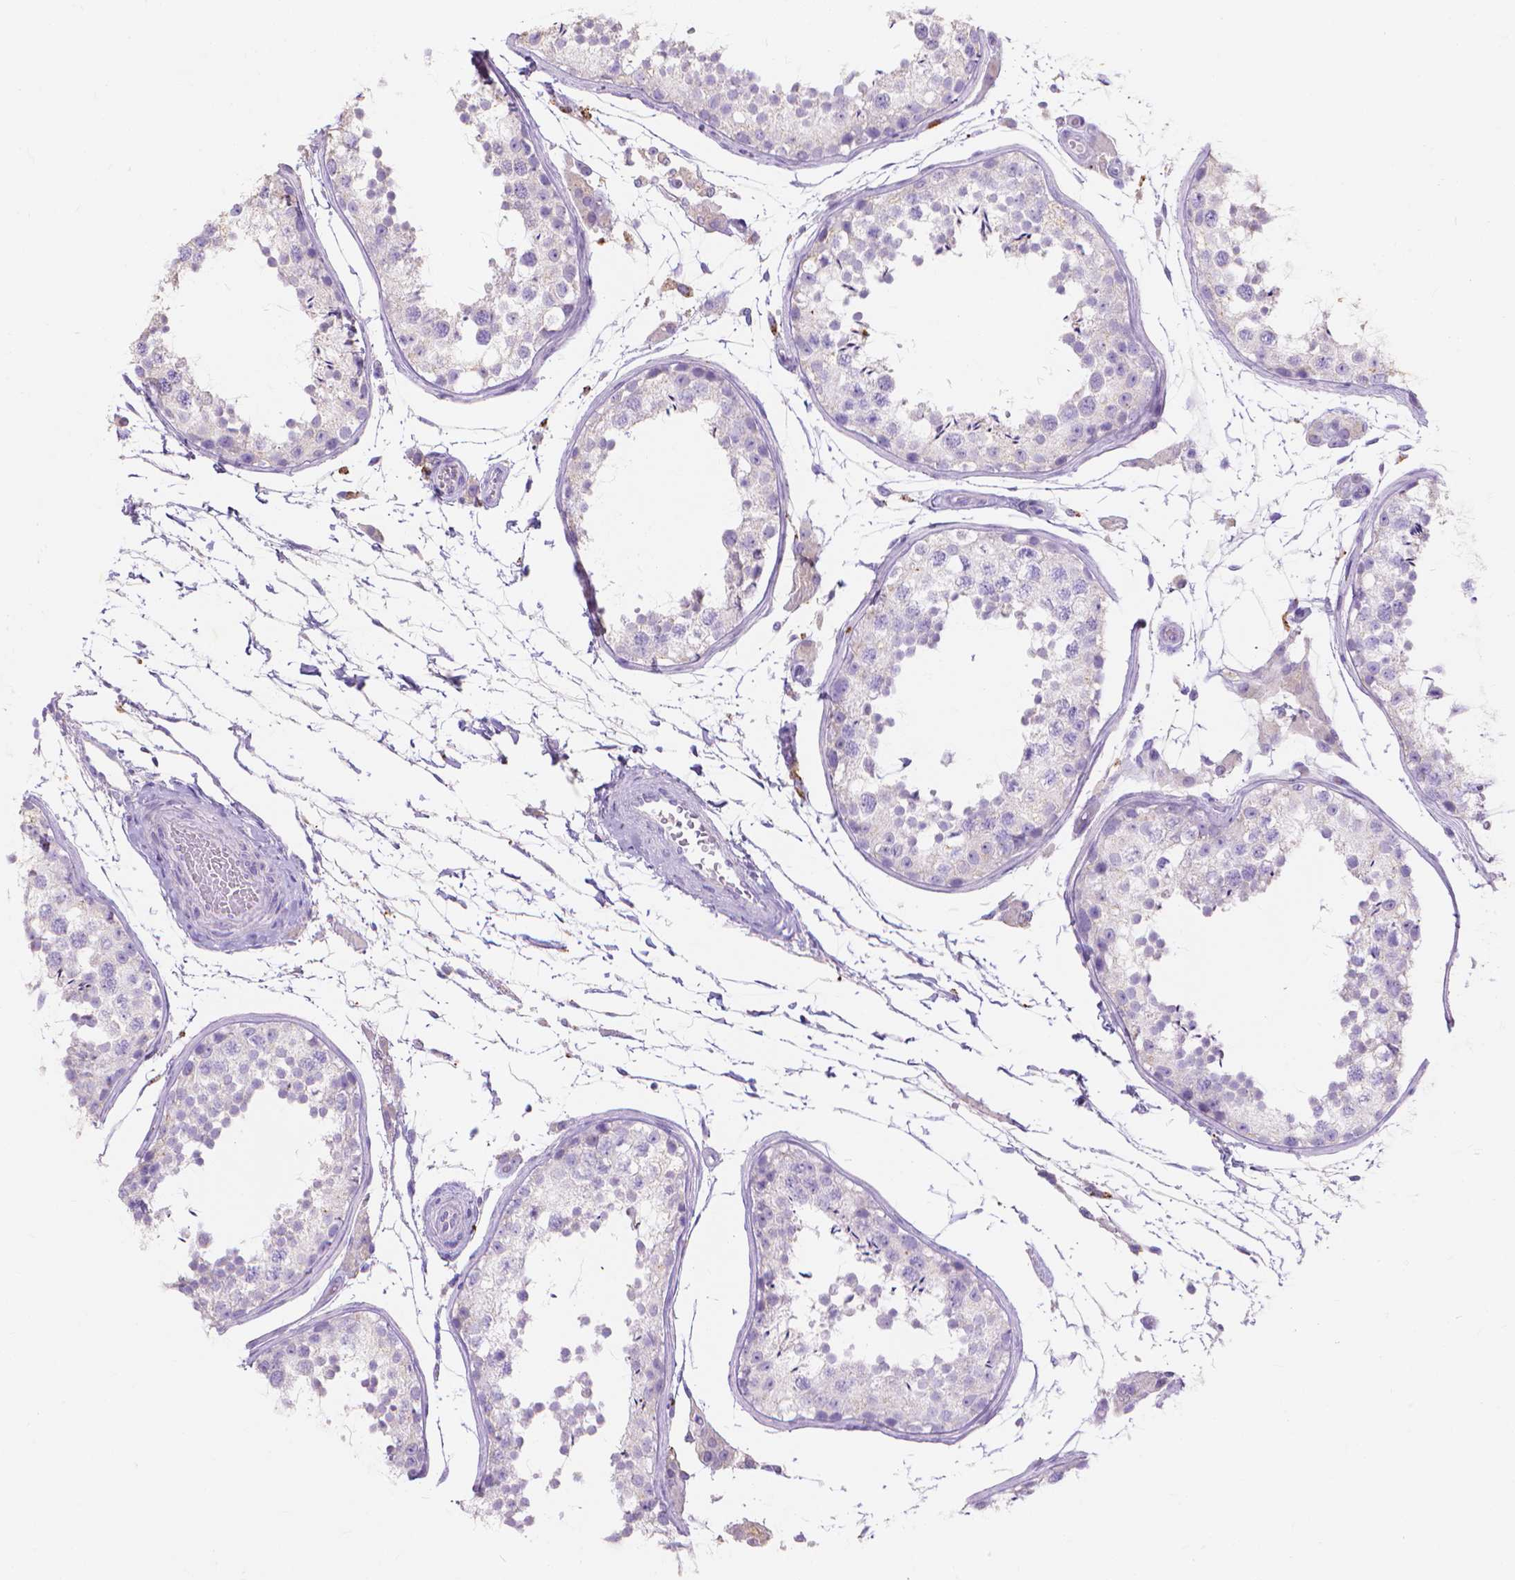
{"staining": {"intensity": "weak", "quantity": "<25%", "location": "cytoplasmic/membranous"}, "tissue": "testis", "cell_type": "Cells in seminiferous ducts", "image_type": "normal", "snomed": [{"axis": "morphology", "description": "Normal tissue, NOS"}, {"axis": "topography", "description": "Testis"}], "caption": "Immunohistochemistry of normal testis demonstrates no expression in cells in seminiferous ducts.", "gene": "MMP11", "patient": {"sex": "male", "age": 29}}